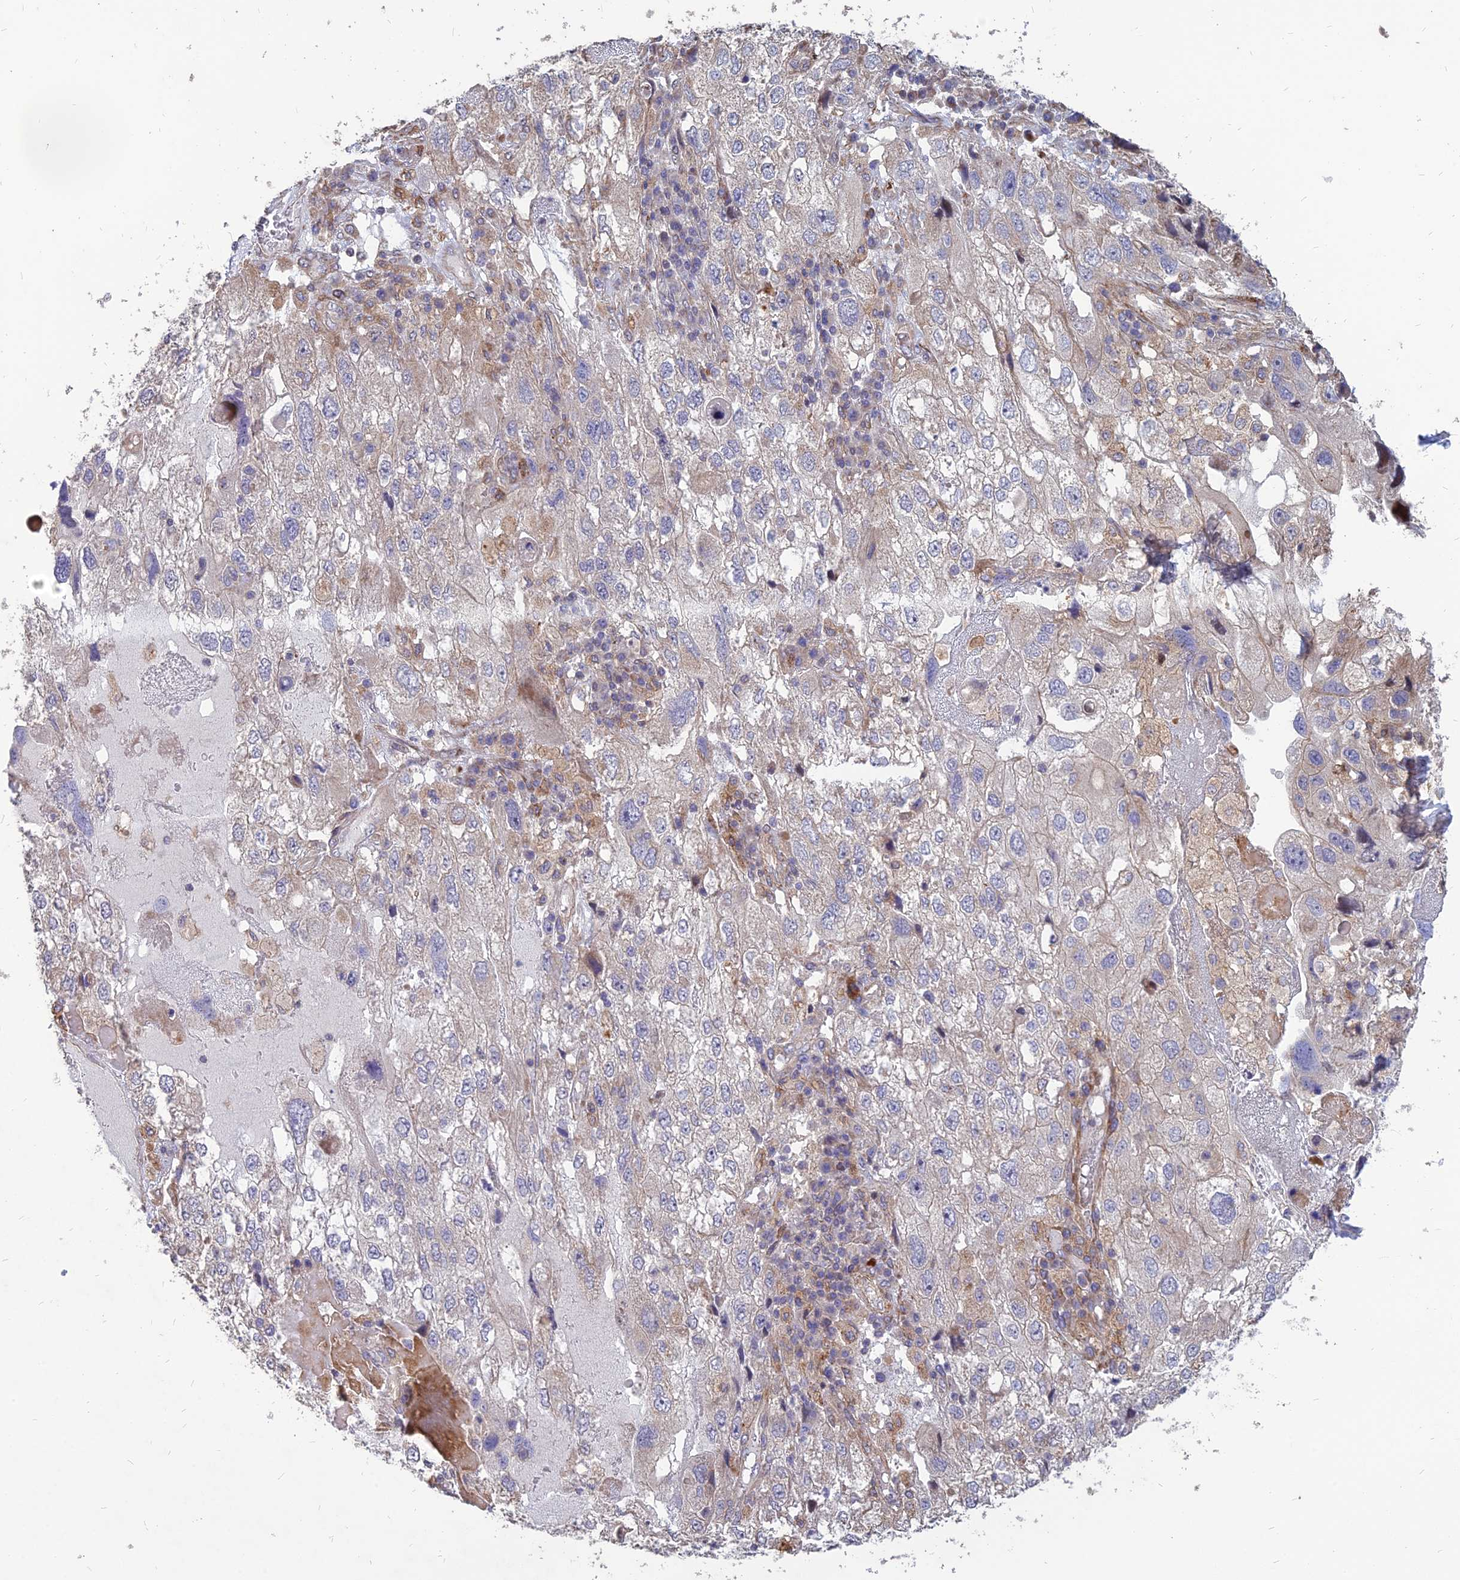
{"staining": {"intensity": "negative", "quantity": "none", "location": "none"}, "tissue": "endometrial cancer", "cell_type": "Tumor cells", "image_type": "cancer", "snomed": [{"axis": "morphology", "description": "Adenocarcinoma, NOS"}, {"axis": "topography", "description": "Endometrium"}], "caption": "There is no significant staining in tumor cells of endometrial cancer (adenocarcinoma). (Brightfield microscopy of DAB (3,3'-diaminobenzidine) immunohistochemistry (IHC) at high magnification).", "gene": "ST3GAL6", "patient": {"sex": "female", "age": 49}}